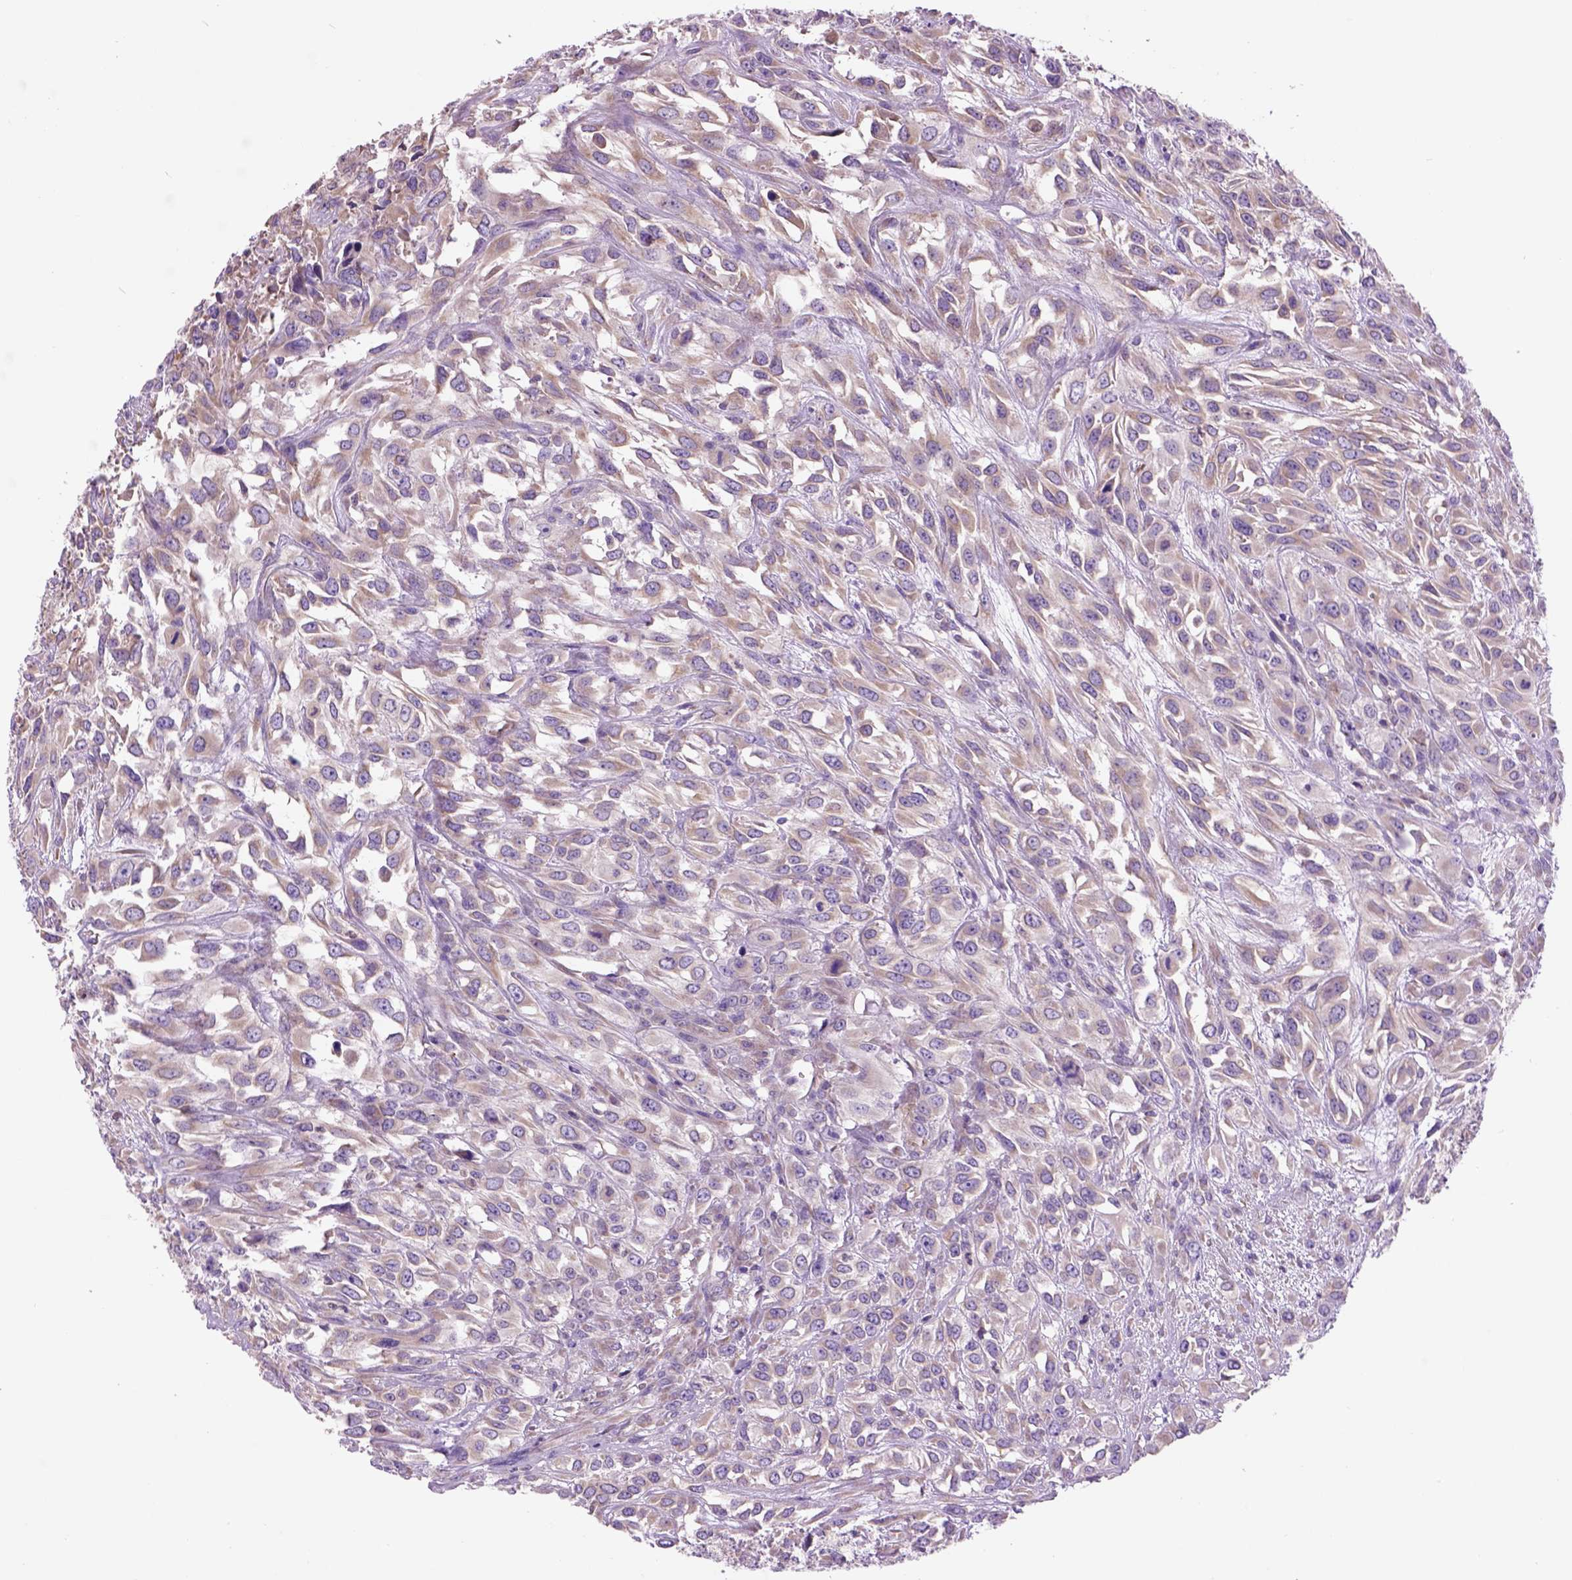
{"staining": {"intensity": "weak", "quantity": ">75%", "location": "cytoplasmic/membranous"}, "tissue": "urothelial cancer", "cell_type": "Tumor cells", "image_type": "cancer", "snomed": [{"axis": "morphology", "description": "Urothelial carcinoma, High grade"}, {"axis": "topography", "description": "Urinary bladder"}], "caption": "The micrograph shows immunohistochemical staining of urothelial carcinoma (high-grade). There is weak cytoplasmic/membranous positivity is seen in approximately >75% of tumor cells. (IHC, brightfield microscopy, high magnification).", "gene": "PIAS3", "patient": {"sex": "male", "age": 67}}